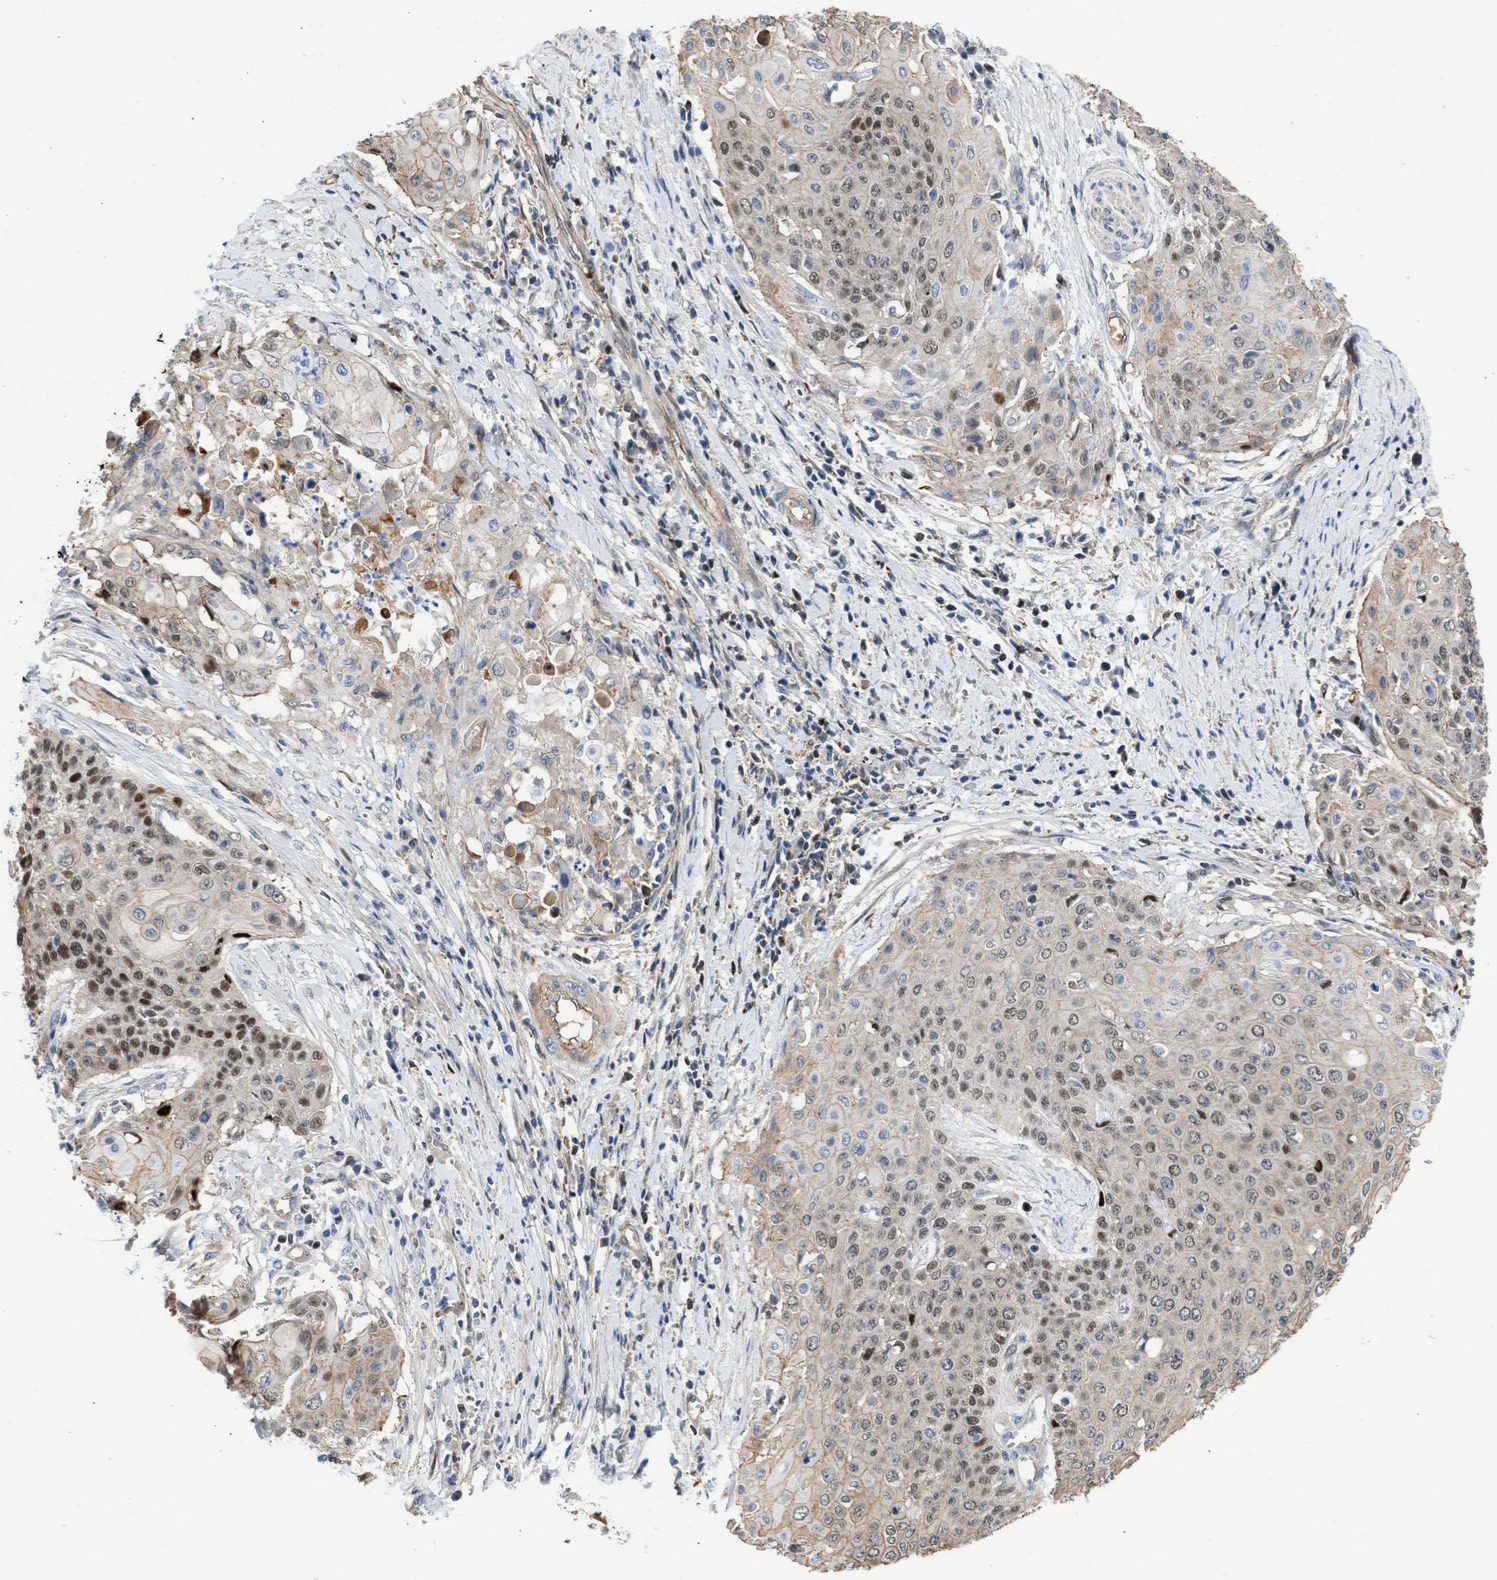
{"staining": {"intensity": "moderate", "quantity": "25%-75%", "location": "cytoplasmic/membranous,nuclear"}, "tissue": "cervical cancer", "cell_type": "Tumor cells", "image_type": "cancer", "snomed": [{"axis": "morphology", "description": "Squamous cell carcinoma, NOS"}, {"axis": "topography", "description": "Cervix"}], "caption": "Immunohistochemical staining of cervical cancer (squamous cell carcinoma) shows moderate cytoplasmic/membranous and nuclear protein staining in about 25%-75% of tumor cells. Immunohistochemistry stains the protein of interest in brown and the nuclei are stained blue.", "gene": "MAS1L", "patient": {"sex": "female", "age": 39}}